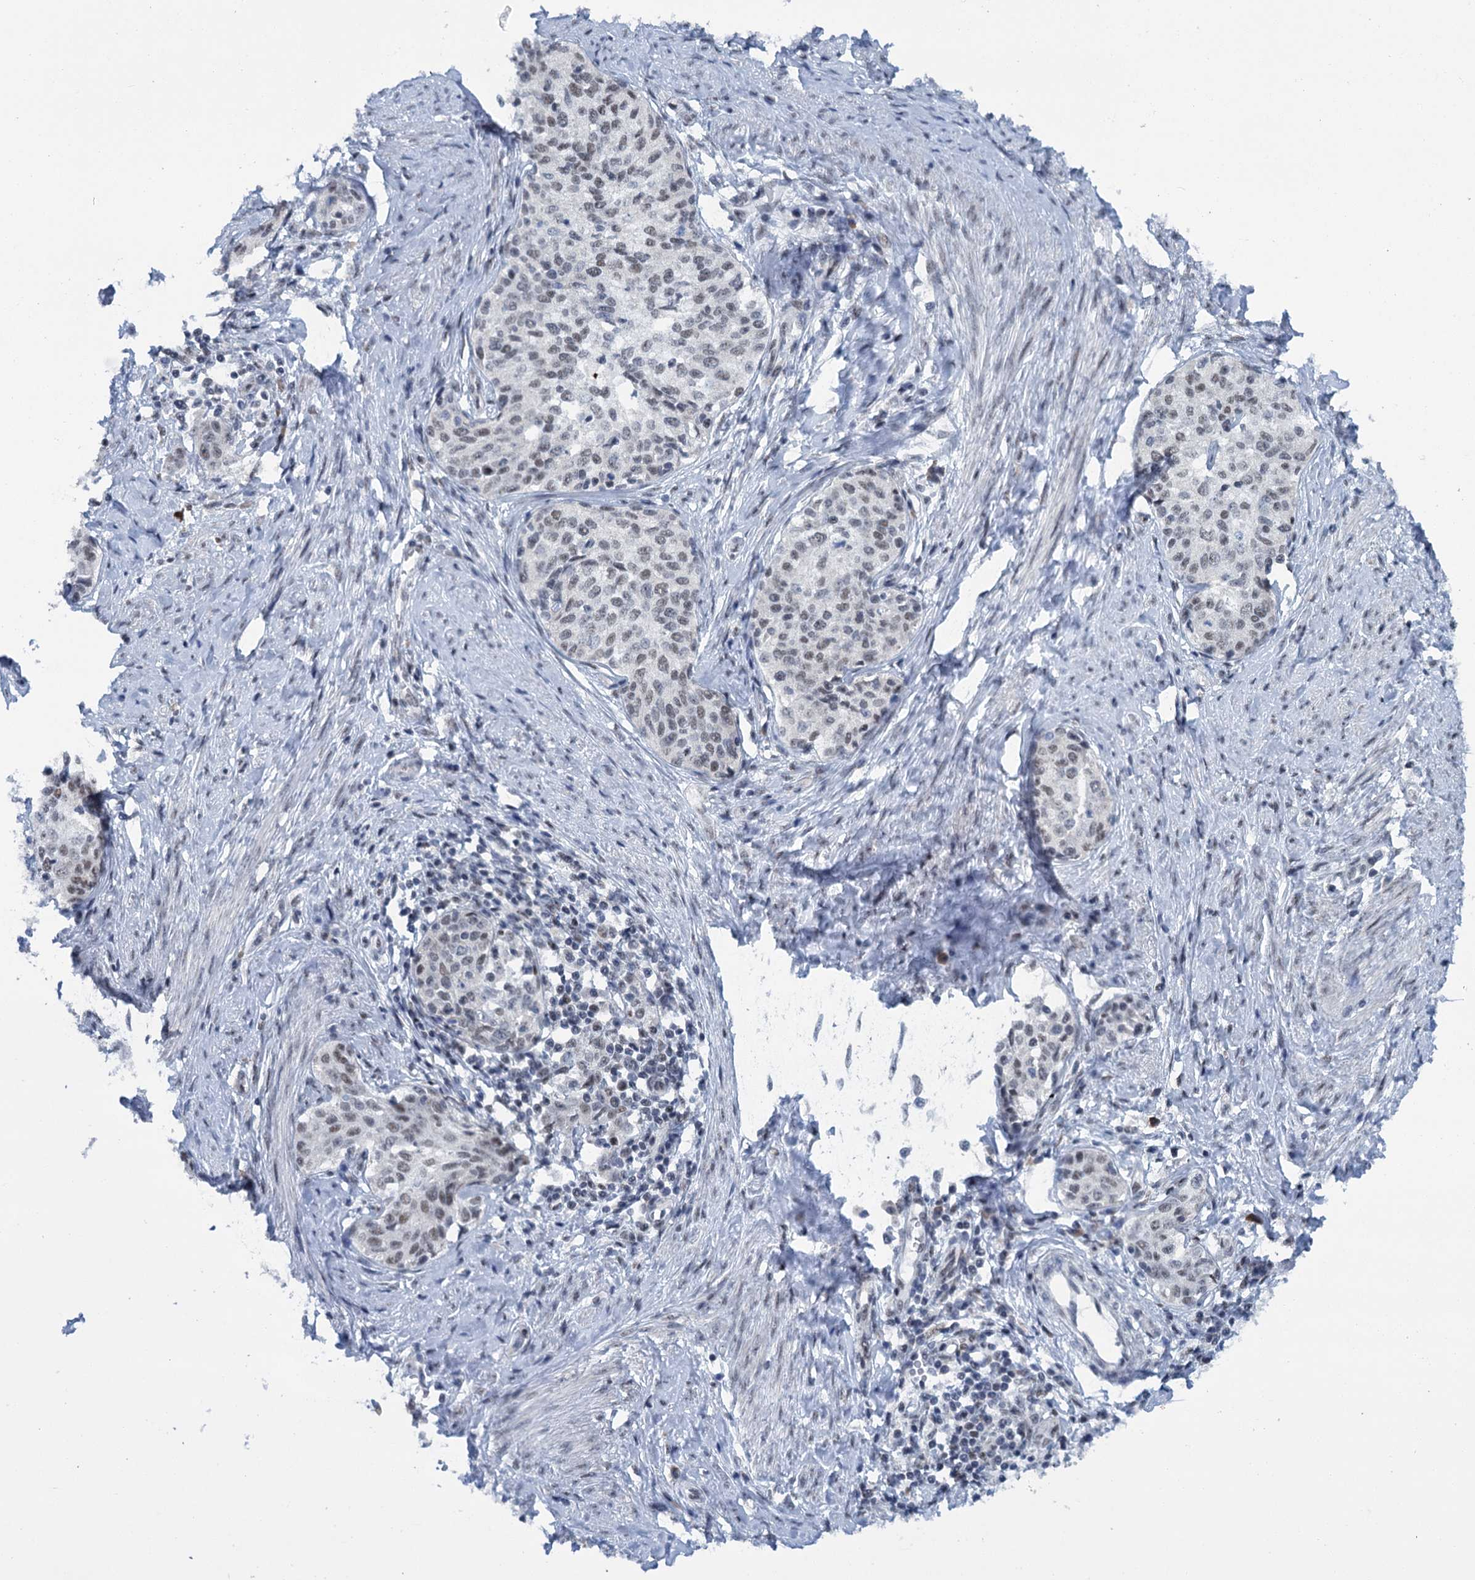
{"staining": {"intensity": "weak", "quantity": ">75%", "location": "nuclear"}, "tissue": "cervical cancer", "cell_type": "Tumor cells", "image_type": "cancer", "snomed": [{"axis": "morphology", "description": "Squamous cell carcinoma, NOS"}, {"axis": "morphology", "description": "Adenocarcinoma, NOS"}, {"axis": "topography", "description": "Cervix"}], "caption": "Protein staining of cervical cancer tissue displays weak nuclear expression in approximately >75% of tumor cells. (DAB (3,3'-diaminobenzidine) = brown stain, brightfield microscopy at high magnification).", "gene": "SREK1", "patient": {"sex": "female", "age": 52}}